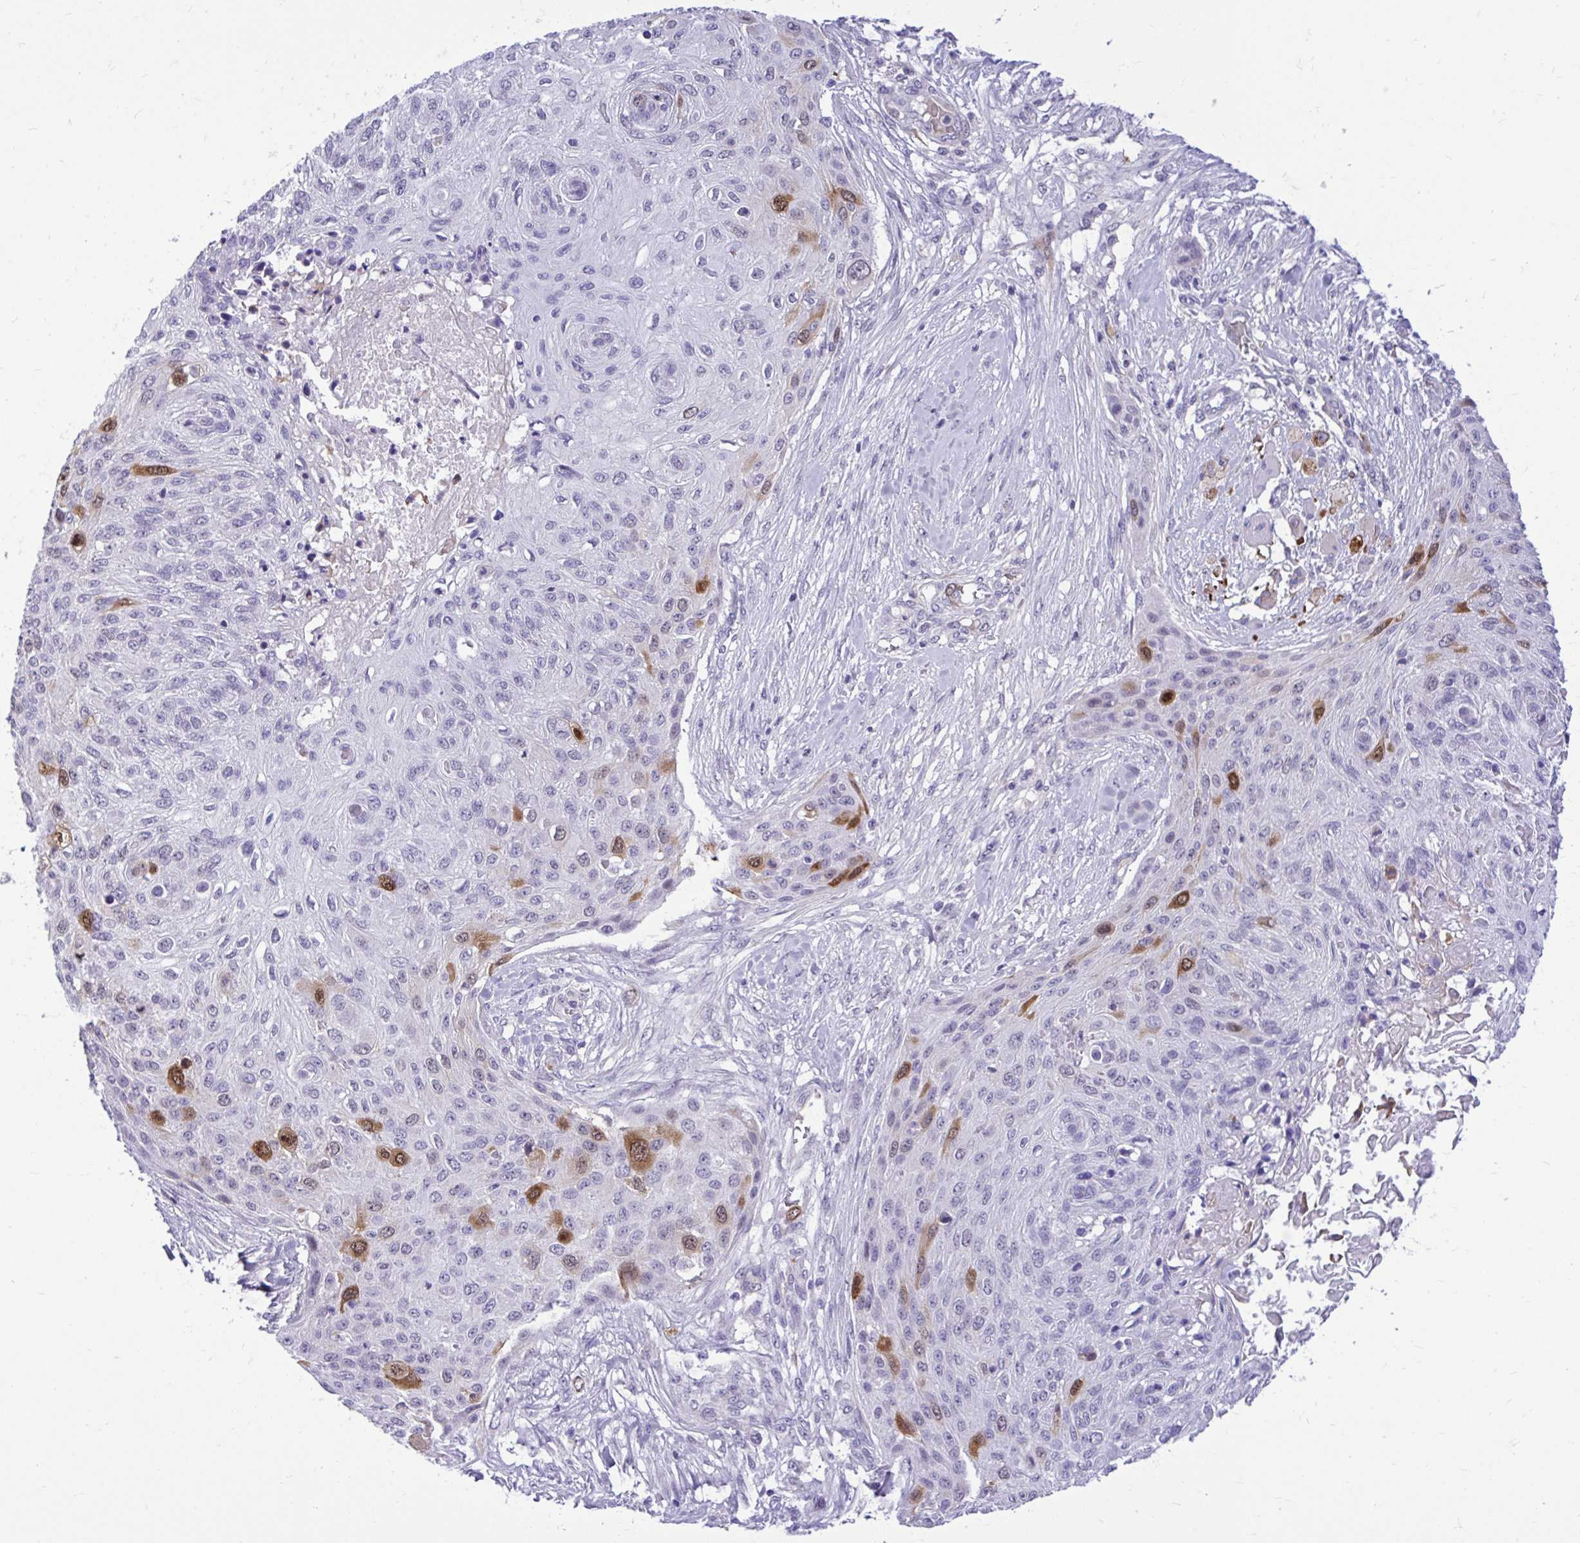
{"staining": {"intensity": "moderate", "quantity": "<25%", "location": "cytoplasmic/membranous,nuclear"}, "tissue": "skin cancer", "cell_type": "Tumor cells", "image_type": "cancer", "snomed": [{"axis": "morphology", "description": "Squamous cell carcinoma, NOS"}, {"axis": "topography", "description": "Skin"}], "caption": "A high-resolution photomicrograph shows immunohistochemistry staining of skin cancer (squamous cell carcinoma), which exhibits moderate cytoplasmic/membranous and nuclear staining in about <25% of tumor cells.", "gene": "CDC20", "patient": {"sex": "female", "age": 87}}